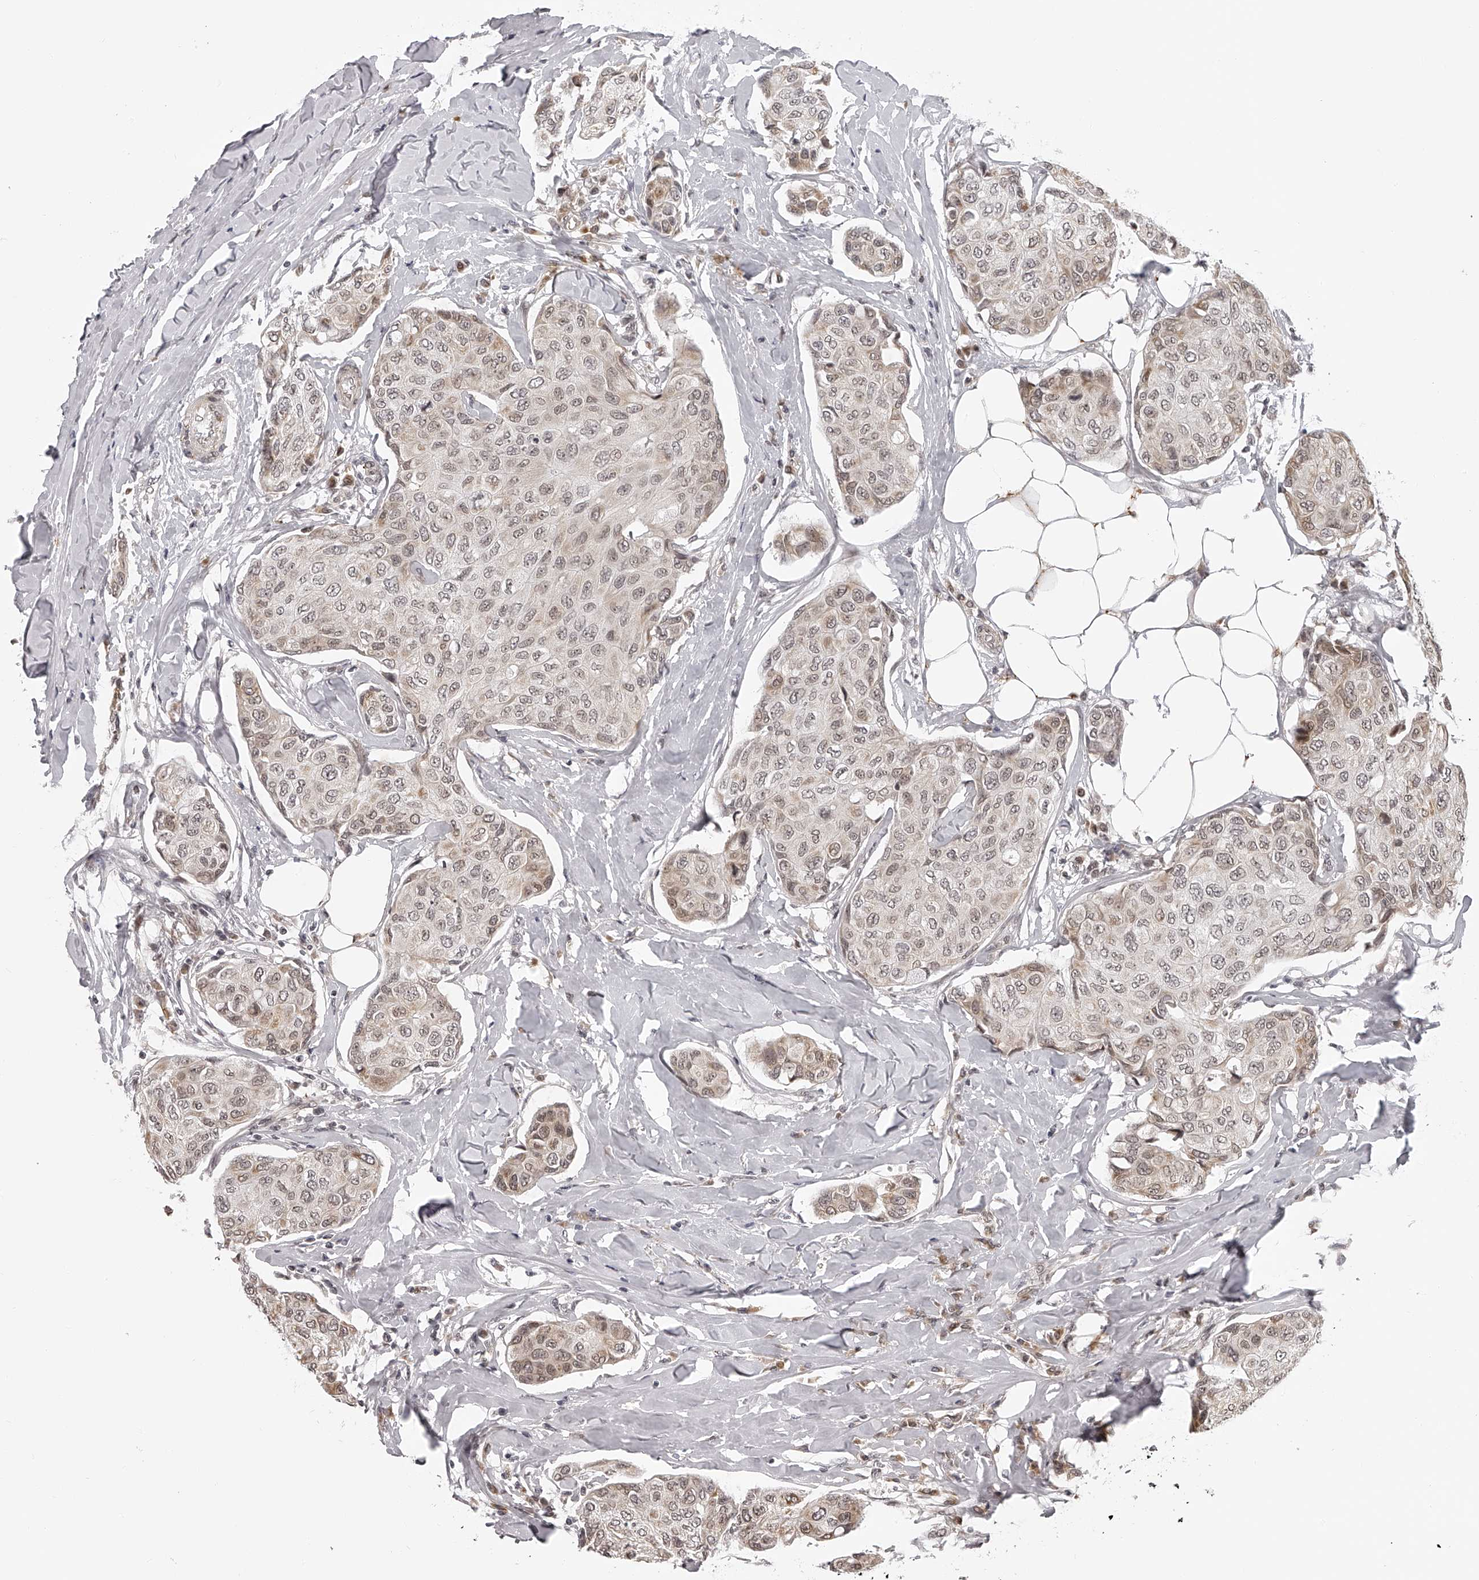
{"staining": {"intensity": "weak", "quantity": ">75%", "location": "cytoplasmic/membranous,nuclear"}, "tissue": "breast cancer", "cell_type": "Tumor cells", "image_type": "cancer", "snomed": [{"axis": "morphology", "description": "Duct carcinoma"}, {"axis": "topography", "description": "Breast"}], "caption": "The photomicrograph demonstrates staining of infiltrating ductal carcinoma (breast), revealing weak cytoplasmic/membranous and nuclear protein staining (brown color) within tumor cells.", "gene": "ODF2L", "patient": {"sex": "female", "age": 80}}